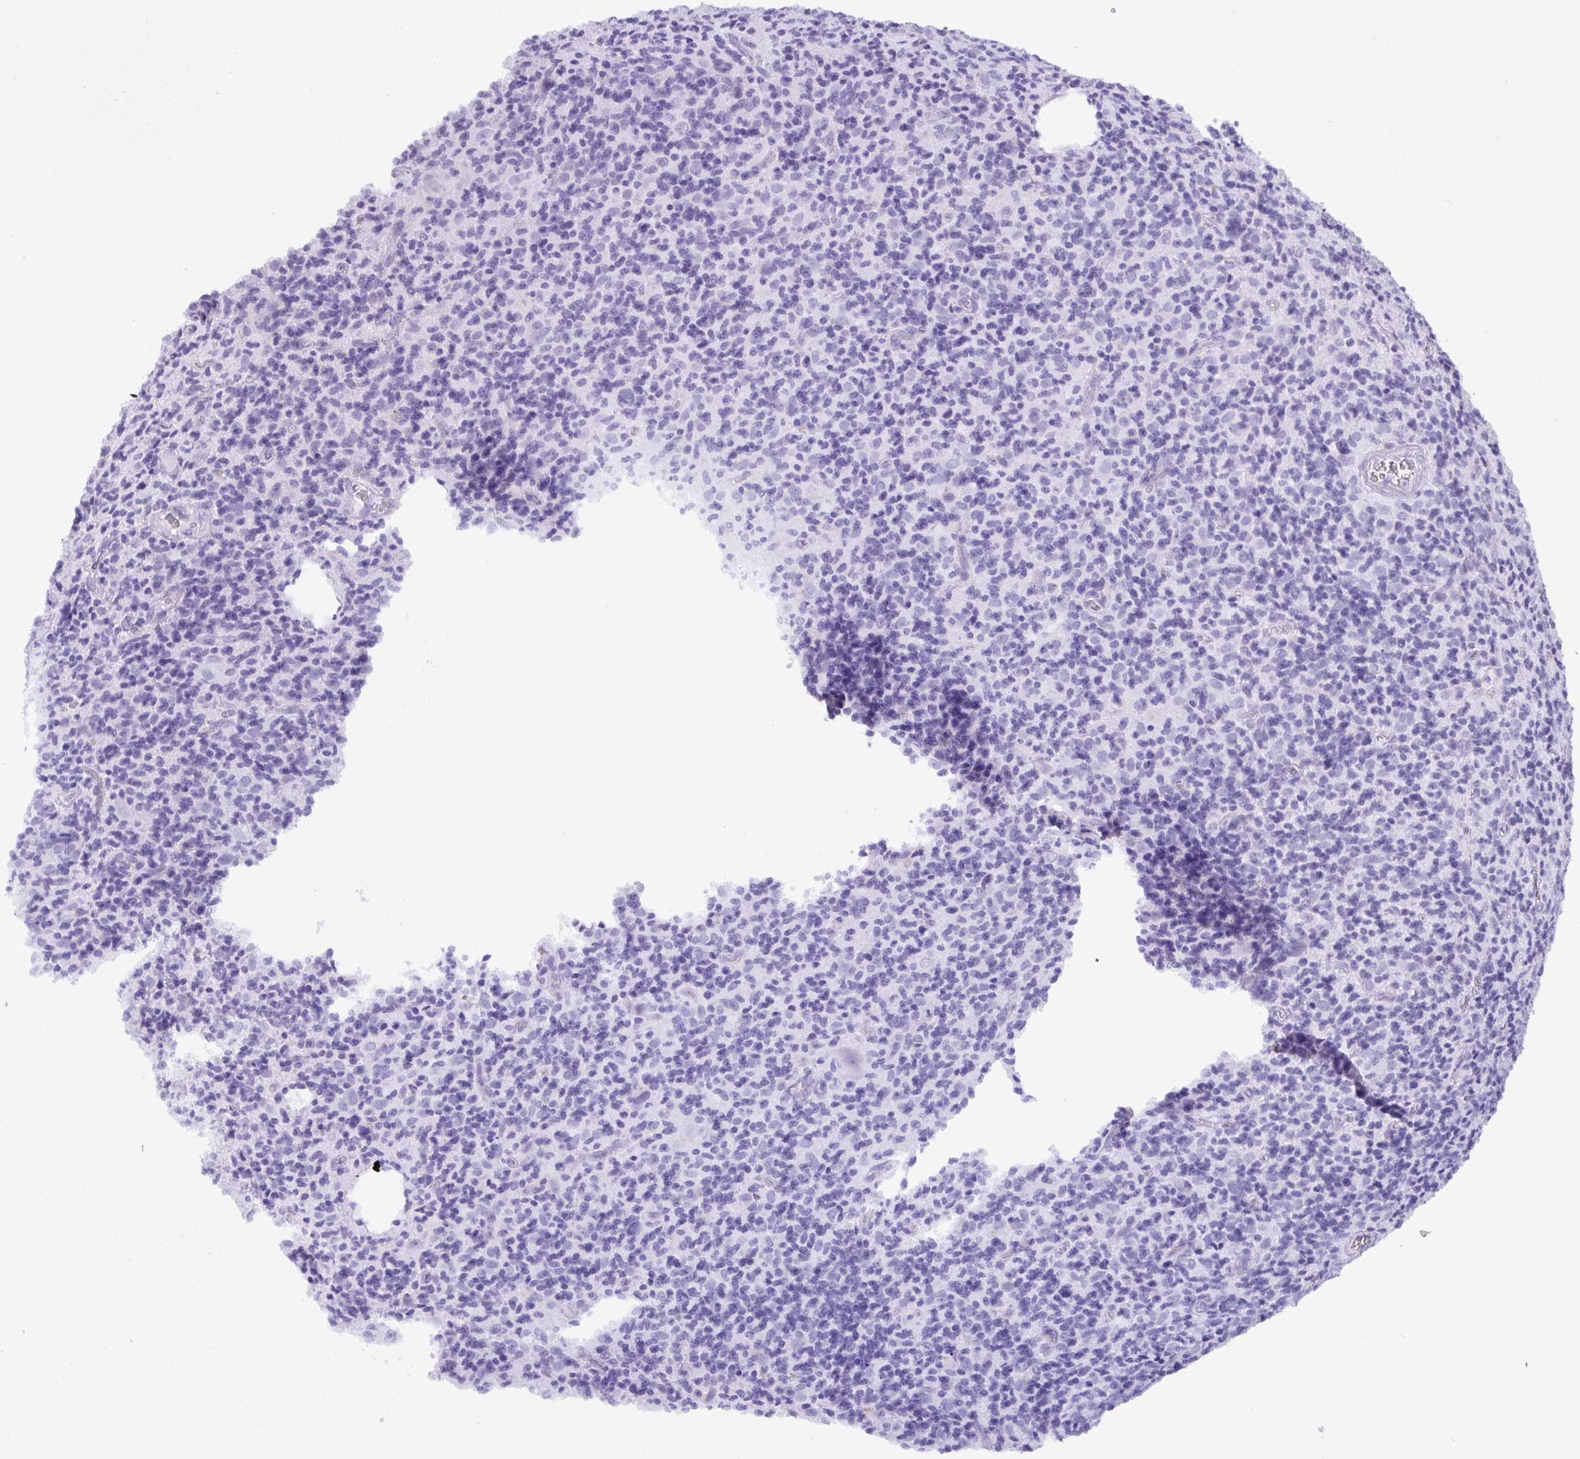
{"staining": {"intensity": "negative", "quantity": "none", "location": "none"}, "tissue": "glioma", "cell_type": "Tumor cells", "image_type": "cancer", "snomed": [{"axis": "morphology", "description": "Glioma, malignant, High grade"}, {"axis": "topography", "description": "Brain"}], "caption": "Tumor cells are negative for brown protein staining in malignant glioma (high-grade).", "gene": "C4orf33", "patient": {"sex": "male", "age": 76}}